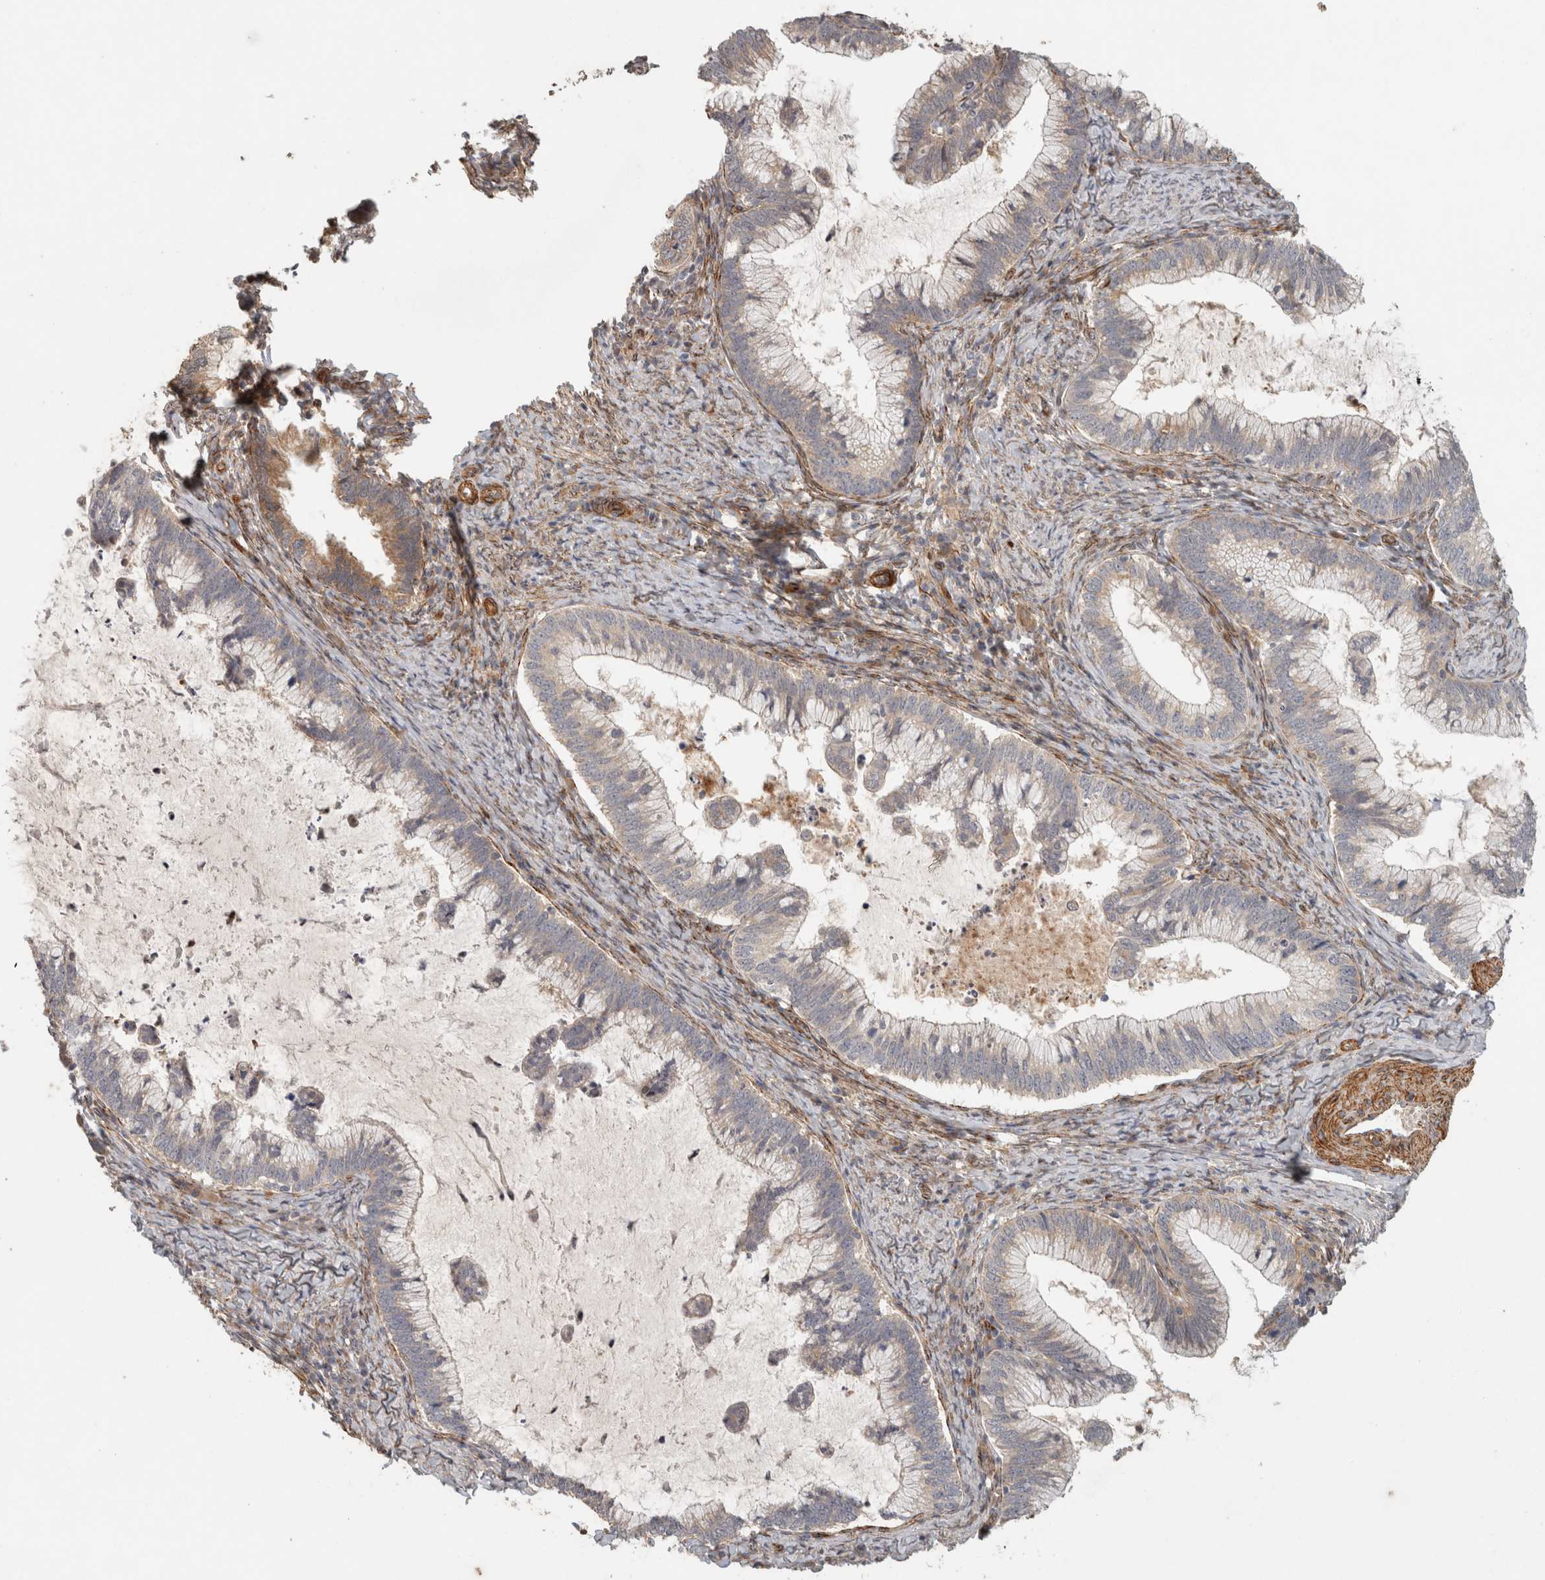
{"staining": {"intensity": "moderate", "quantity": "<25%", "location": "cytoplasmic/membranous"}, "tissue": "cervical cancer", "cell_type": "Tumor cells", "image_type": "cancer", "snomed": [{"axis": "morphology", "description": "Adenocarcinoma, NOS"}, {"axis": "topography", "description": "Cervix"}], "caption": "This image reveals immunohistochemistry (IHC) staining of human cervical adenocarcinoma, with low moderate cytoplasmic/membranous positivity in about <25% of tumor cells.", "gene": "SIPA1L2", "patient": {"sex": "female", "age": 36}}